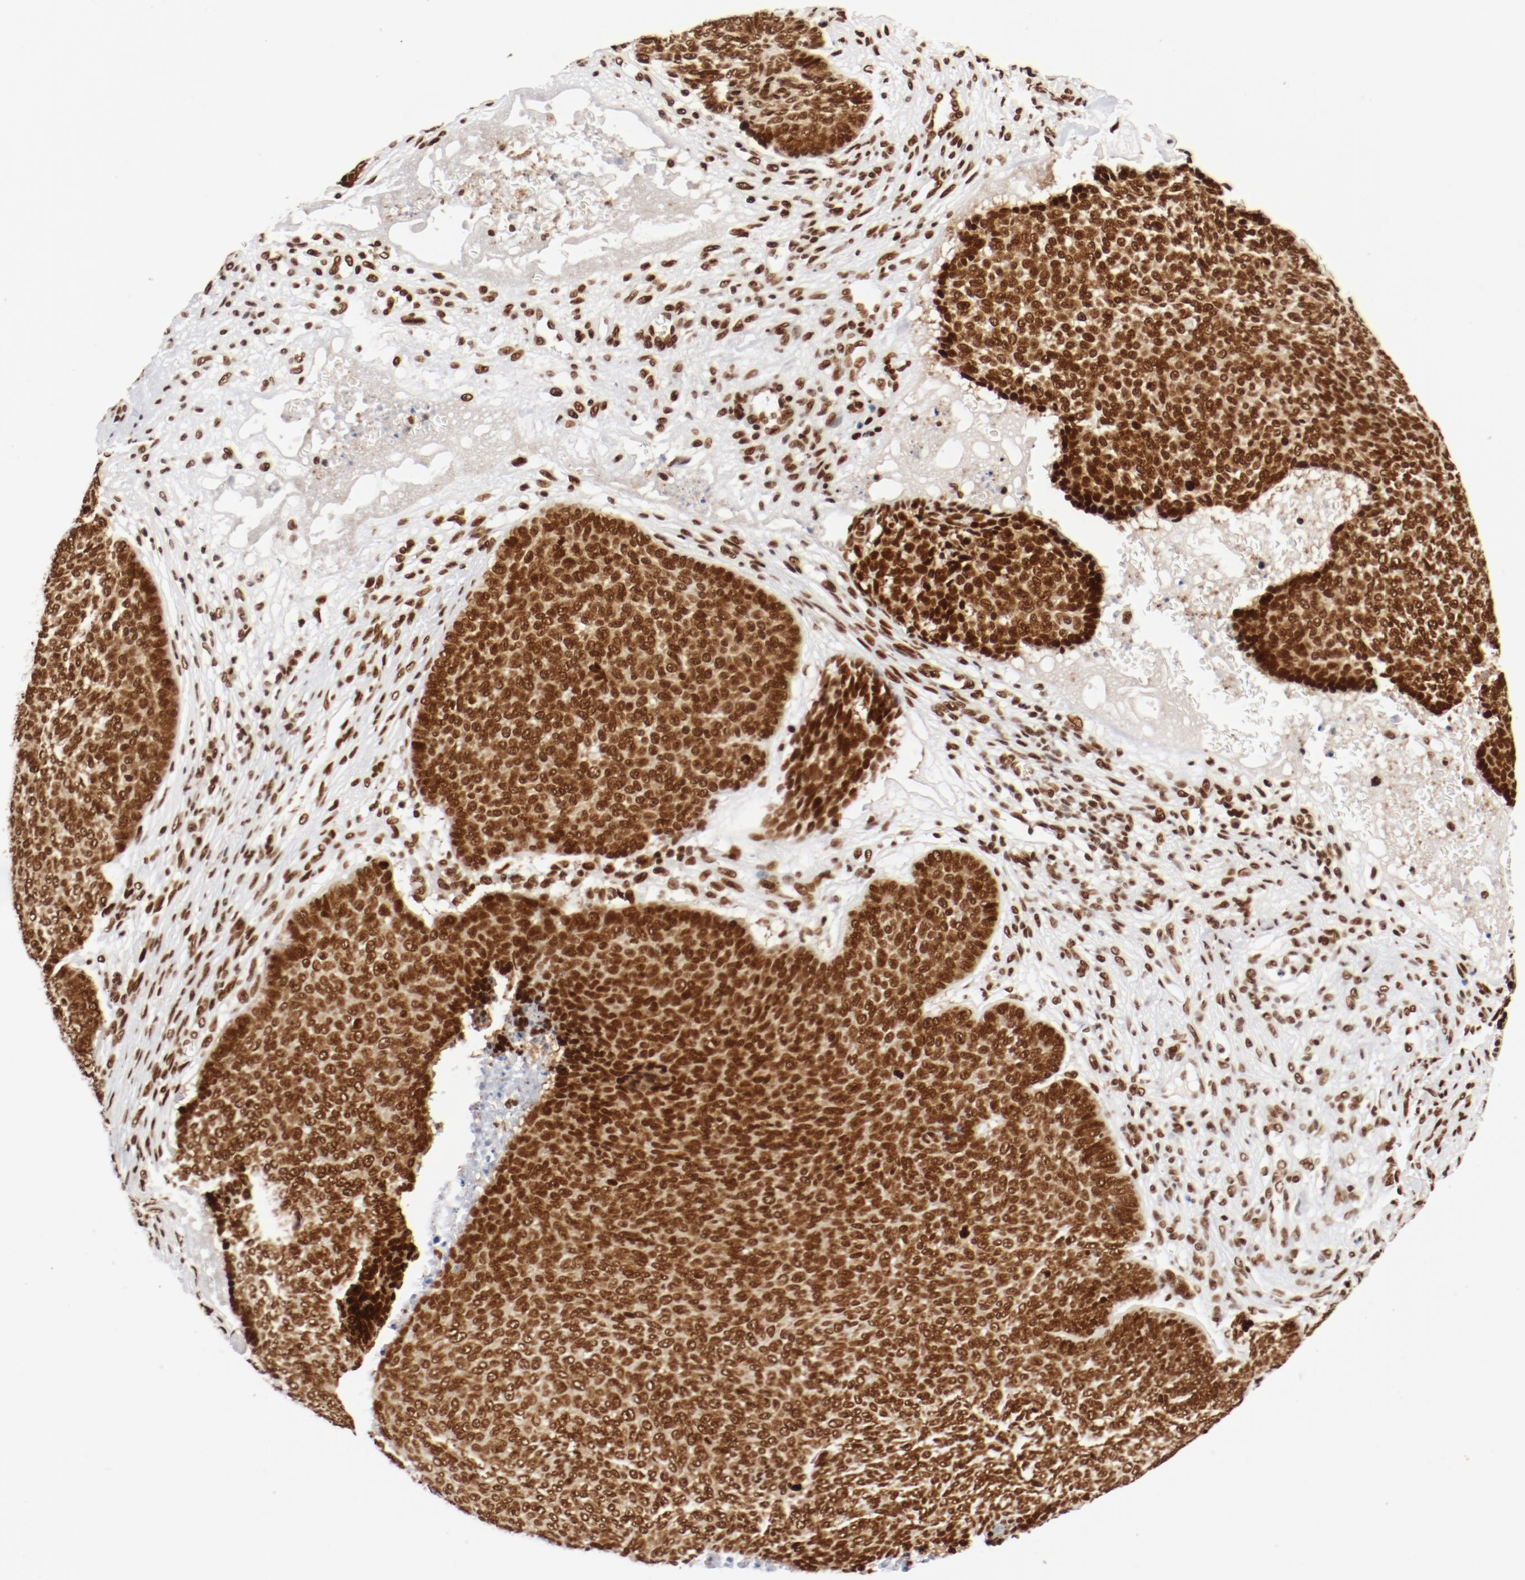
{"staining": {"intensity": "strong", "quantity": ">75%", "location": "nuclear"}, "tissue": "skin cancer", "cell_type": "Tumor cells", "image_type": "cancer", "snomed": [{"axis": "morphology", "description": "Basal cell carcinoma"}, {"axis": "topography", "description": "Skin"}], "caption": "A brown stain highlights strong nuclear positivity of a protein in human skin cancer (basal cell carcinoma) tumor cells. The protein is shown in brown color, while the nuclei are stained blue.", "gene": "CTBP1", "patient": {"sex": "male", "age": 84}}